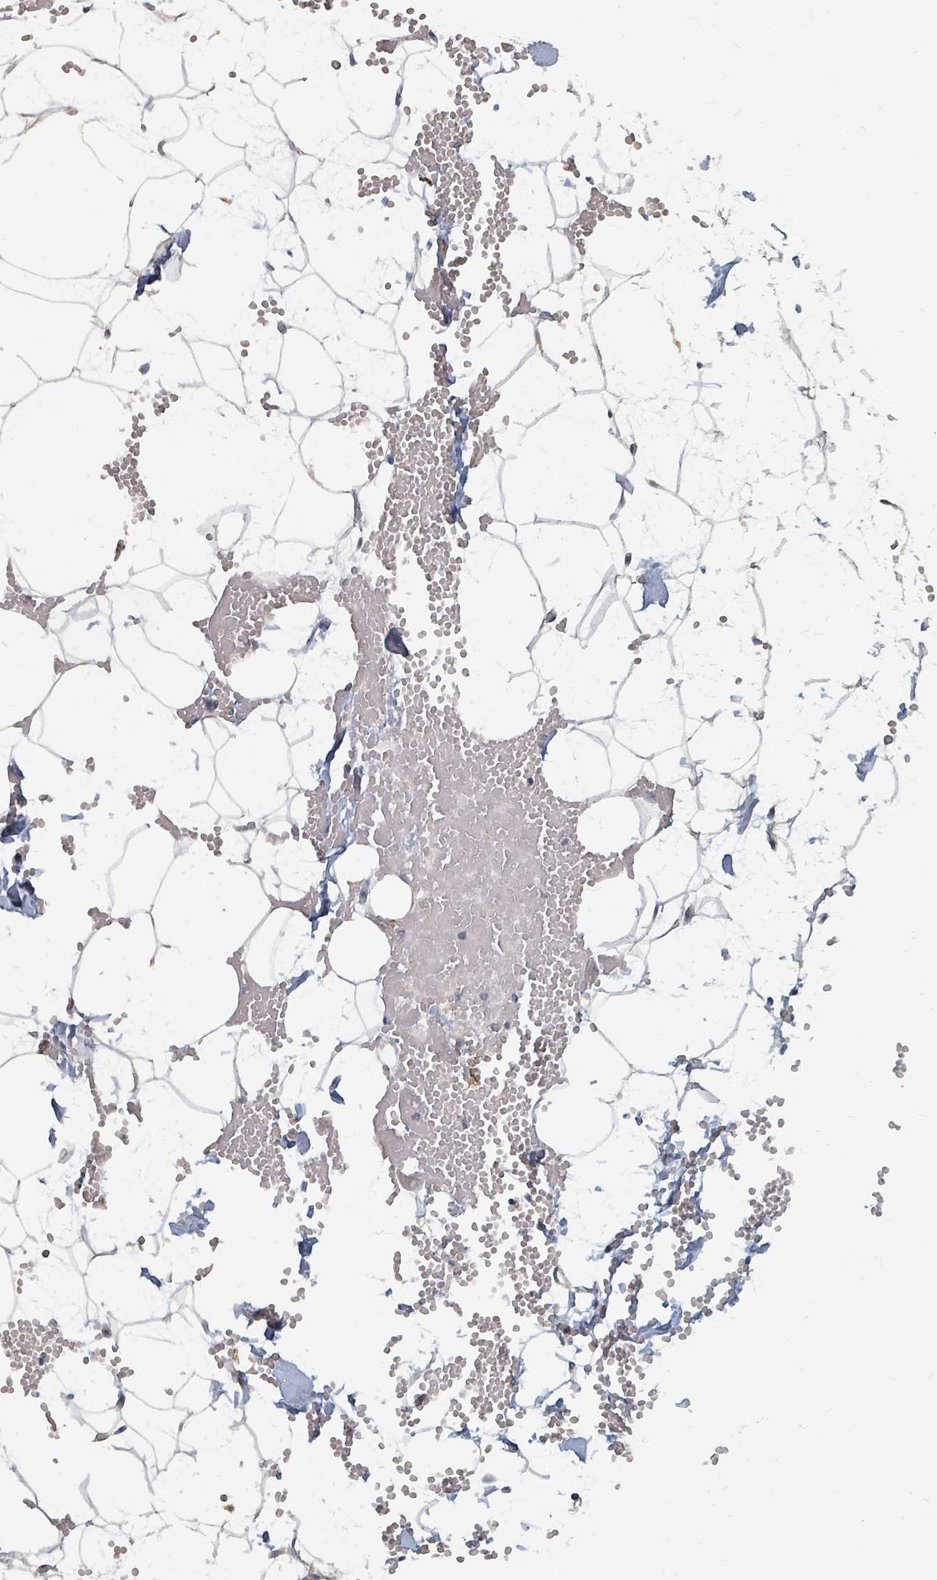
{"staining": {"intensity": "negative", "quantity": "none", "location": "none"}, "tissue": "adipose tissue", "cell_type": "Adipocytes", "image_type": "normal", "snomed": [{"axis": "morphology", "description": "Normal tissue, NOS"}, {"axis": "topography", "description": "Breast"}], "caption": "DAB immunohistochemical staining of unremarkable human adipose tissue exhibits no significant expression in adipocytes.", "gene": "ARGFX", "patient": {"sex": "female", "age": 23}}